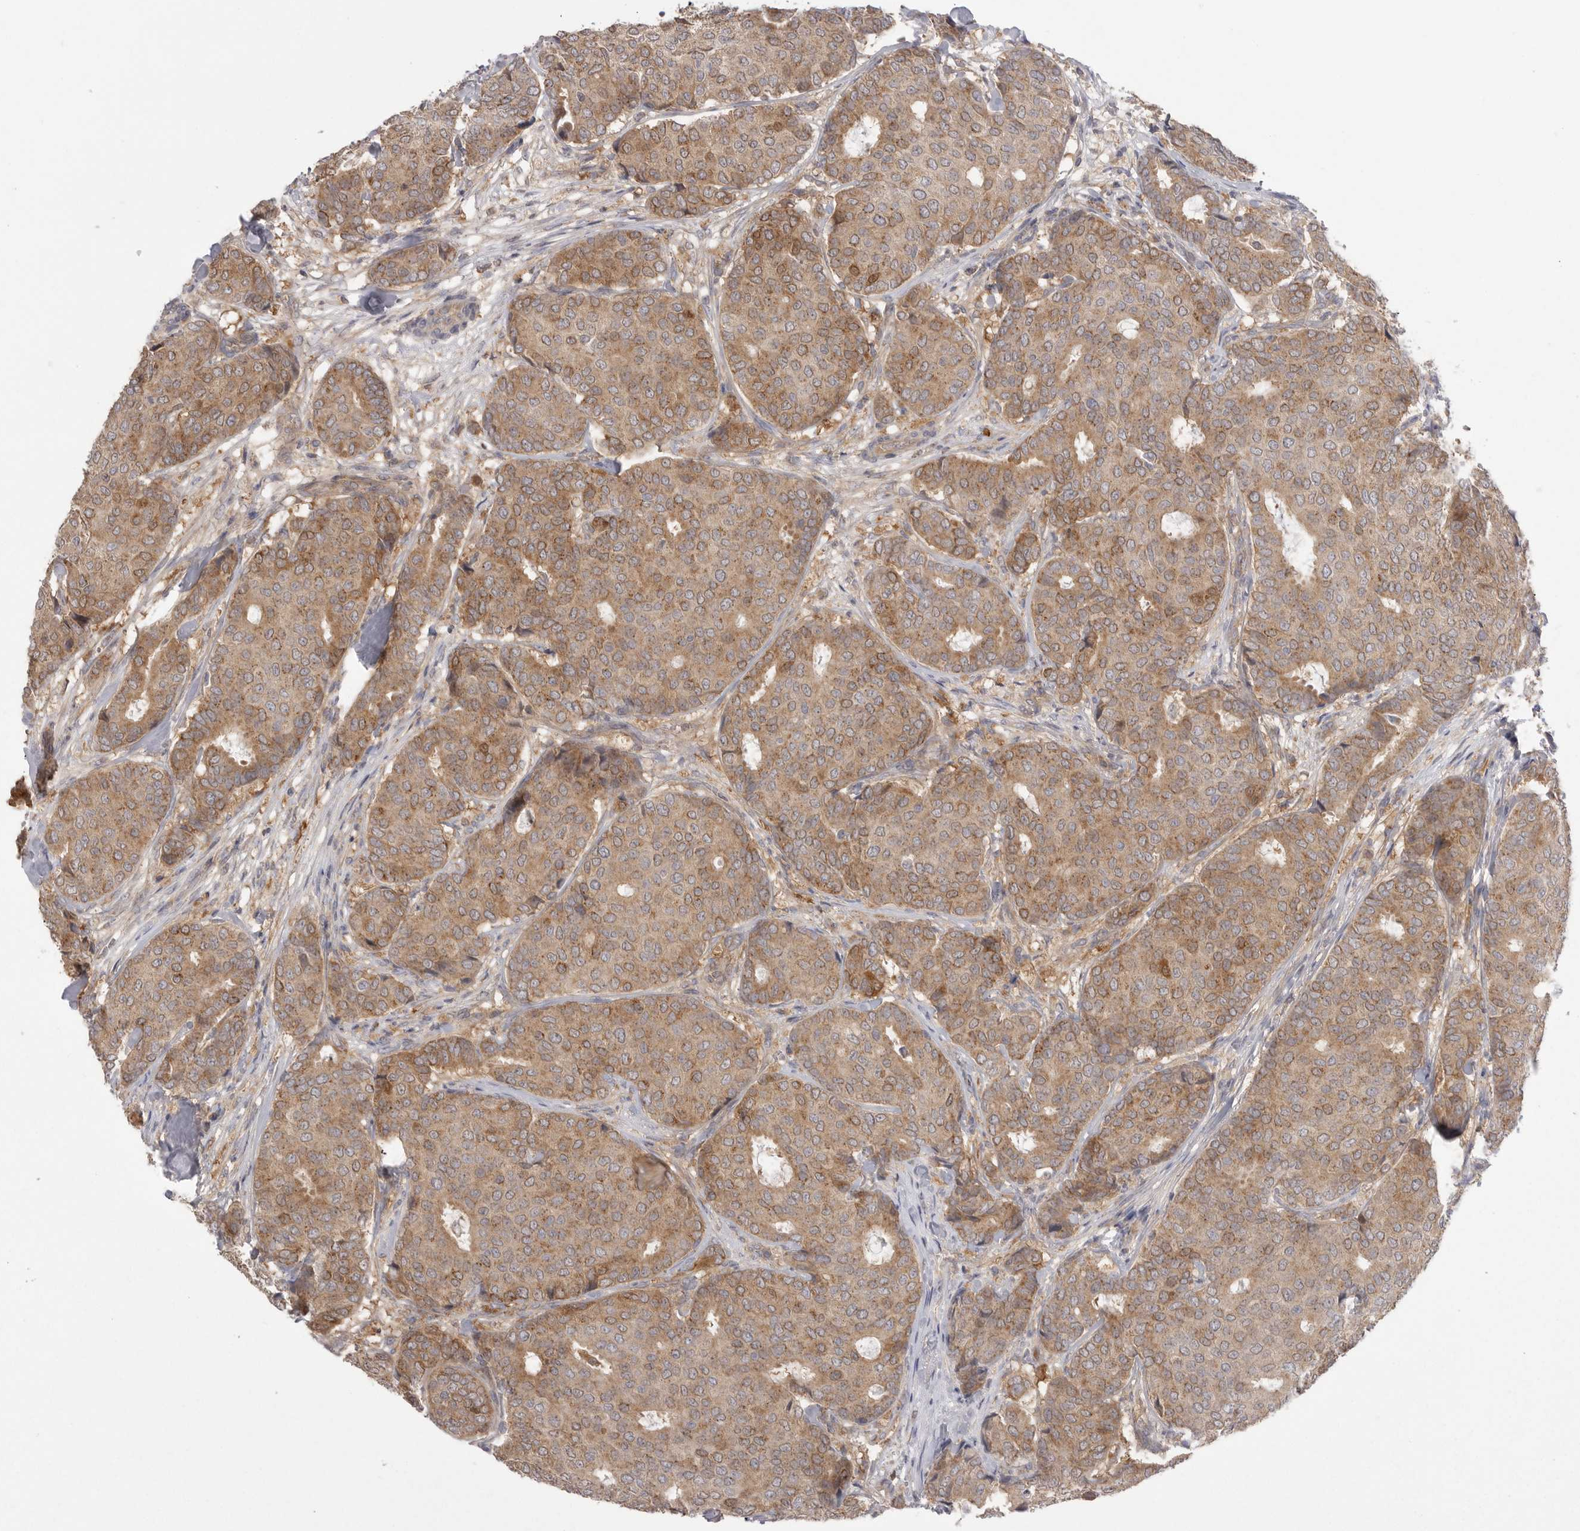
{"staining": {"intensity": "moderate", "quantity": ">75%", "location": "cytoplasmic/membranous"}, "tissue": "breast cancer", "cell_type": "Tumor cells", "image_type": "cancer", "snomed": [{"axis": "morphology", "description": "Duct carcinoma"}, {"axis": "topography", "description": "Breast"}], "caption": "Immunohistochemistry (IHC) micrograph of neoplastic tissue: breast cancer stained using immunohistochemistry reveals medium levels of moderate protein expression localized specifically in the cytoplasmic/membranous of tumor cells, appearing as a cytoplasmic/membranous brown color.", "gene": "KYAT3", "patient": {"sex": "female", "age": 75}}